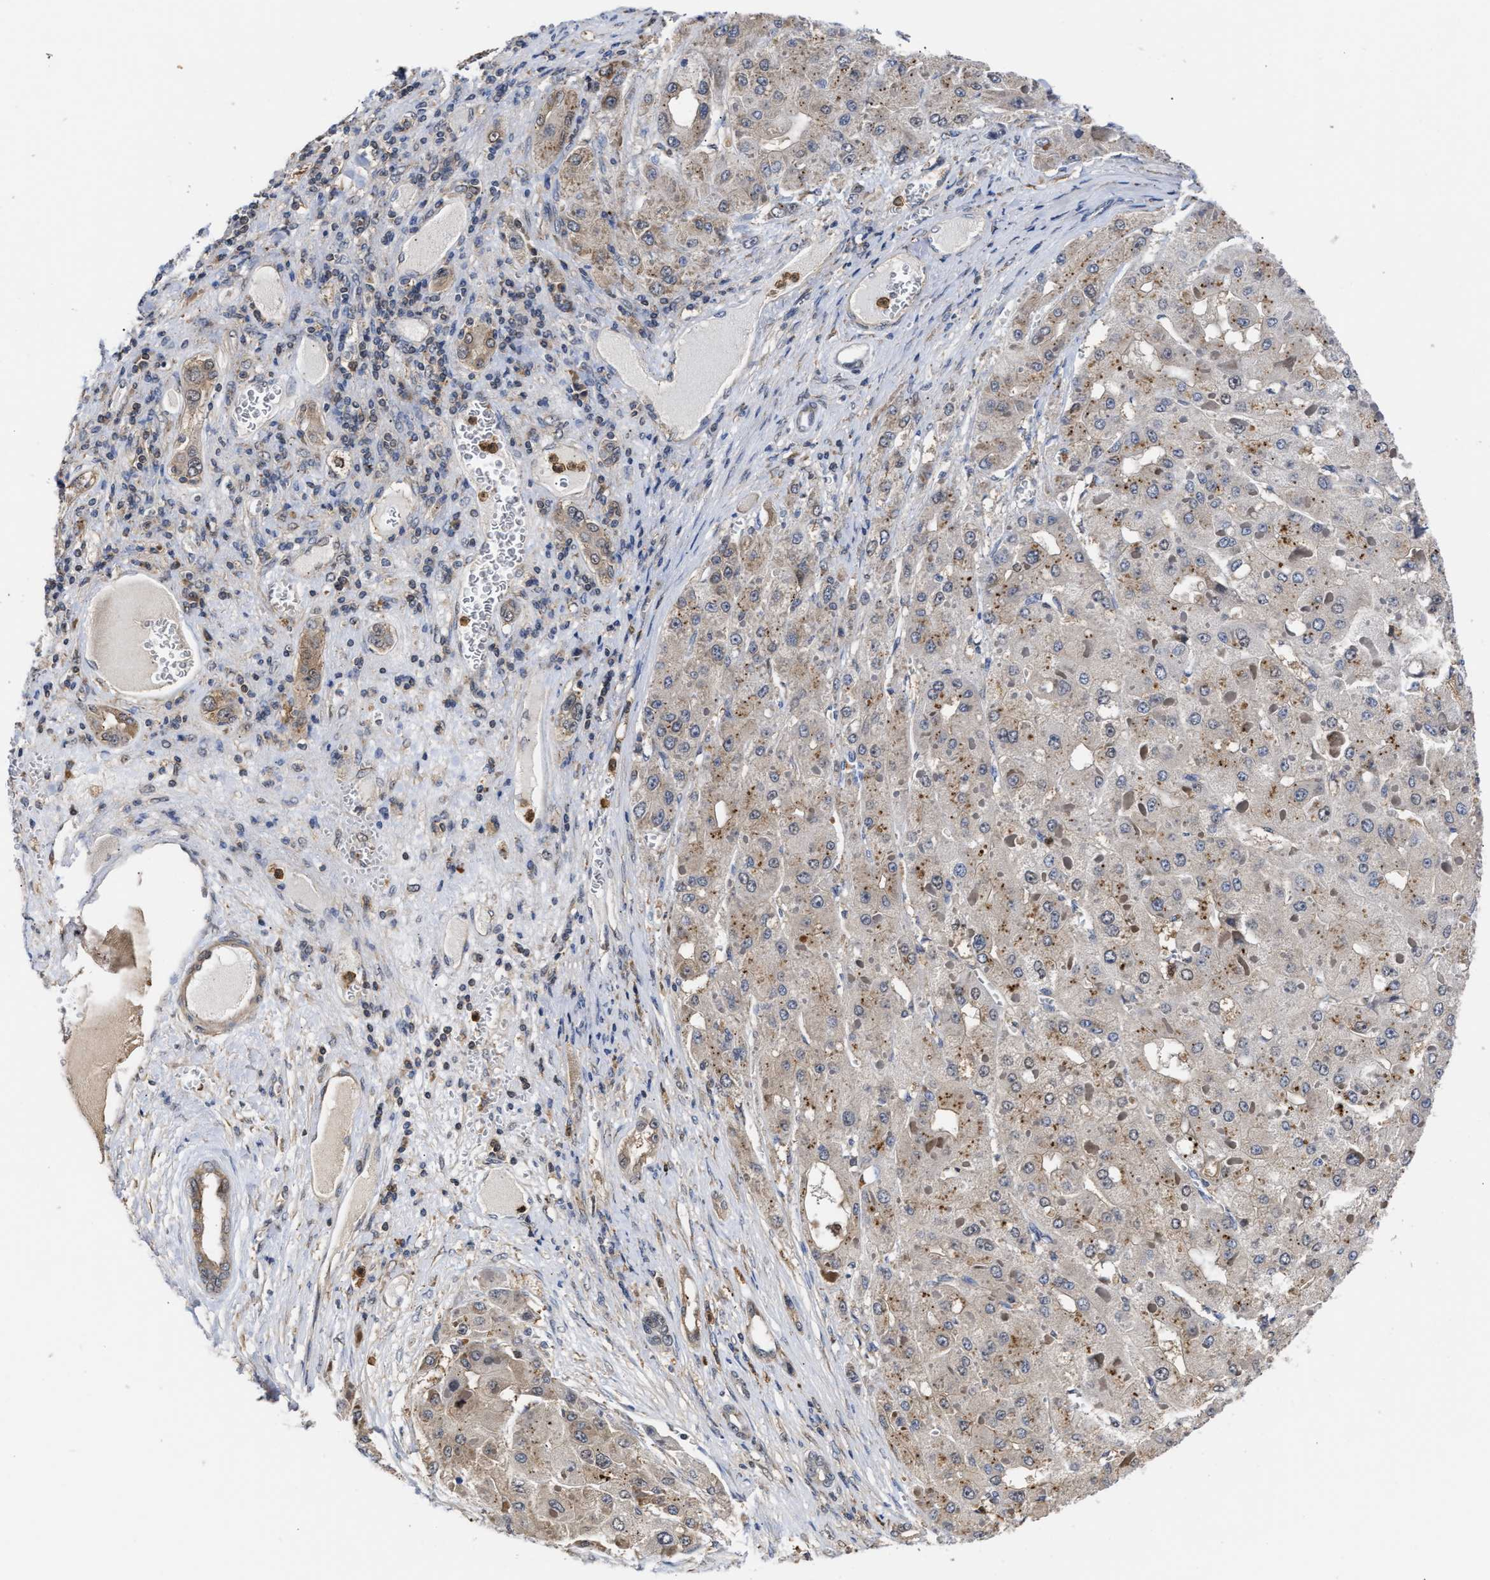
{"staining": {"intensity": "weak", "quantity": "25%-75%", "location": "cytoplasmic/membranous"}, "tissue": "liver cancer", "cell_type": "Tumor cells", "image_type": "cancer", "snomed": [{"axis": "morphology", "description": "Carcinoma, Hepatocellular, NOS"}, {"axis": "topography", "description": "Liver"}], "caption": "Immunohistochemical staining of human hepatocellular carcinoma (liver) shows low levels of weak cytoplasmic/membranous protein expression in approximately 25%-75% of tumor cells.", "gene": "KLHDC1", "patient": {"sex": "female", "age": 73}}